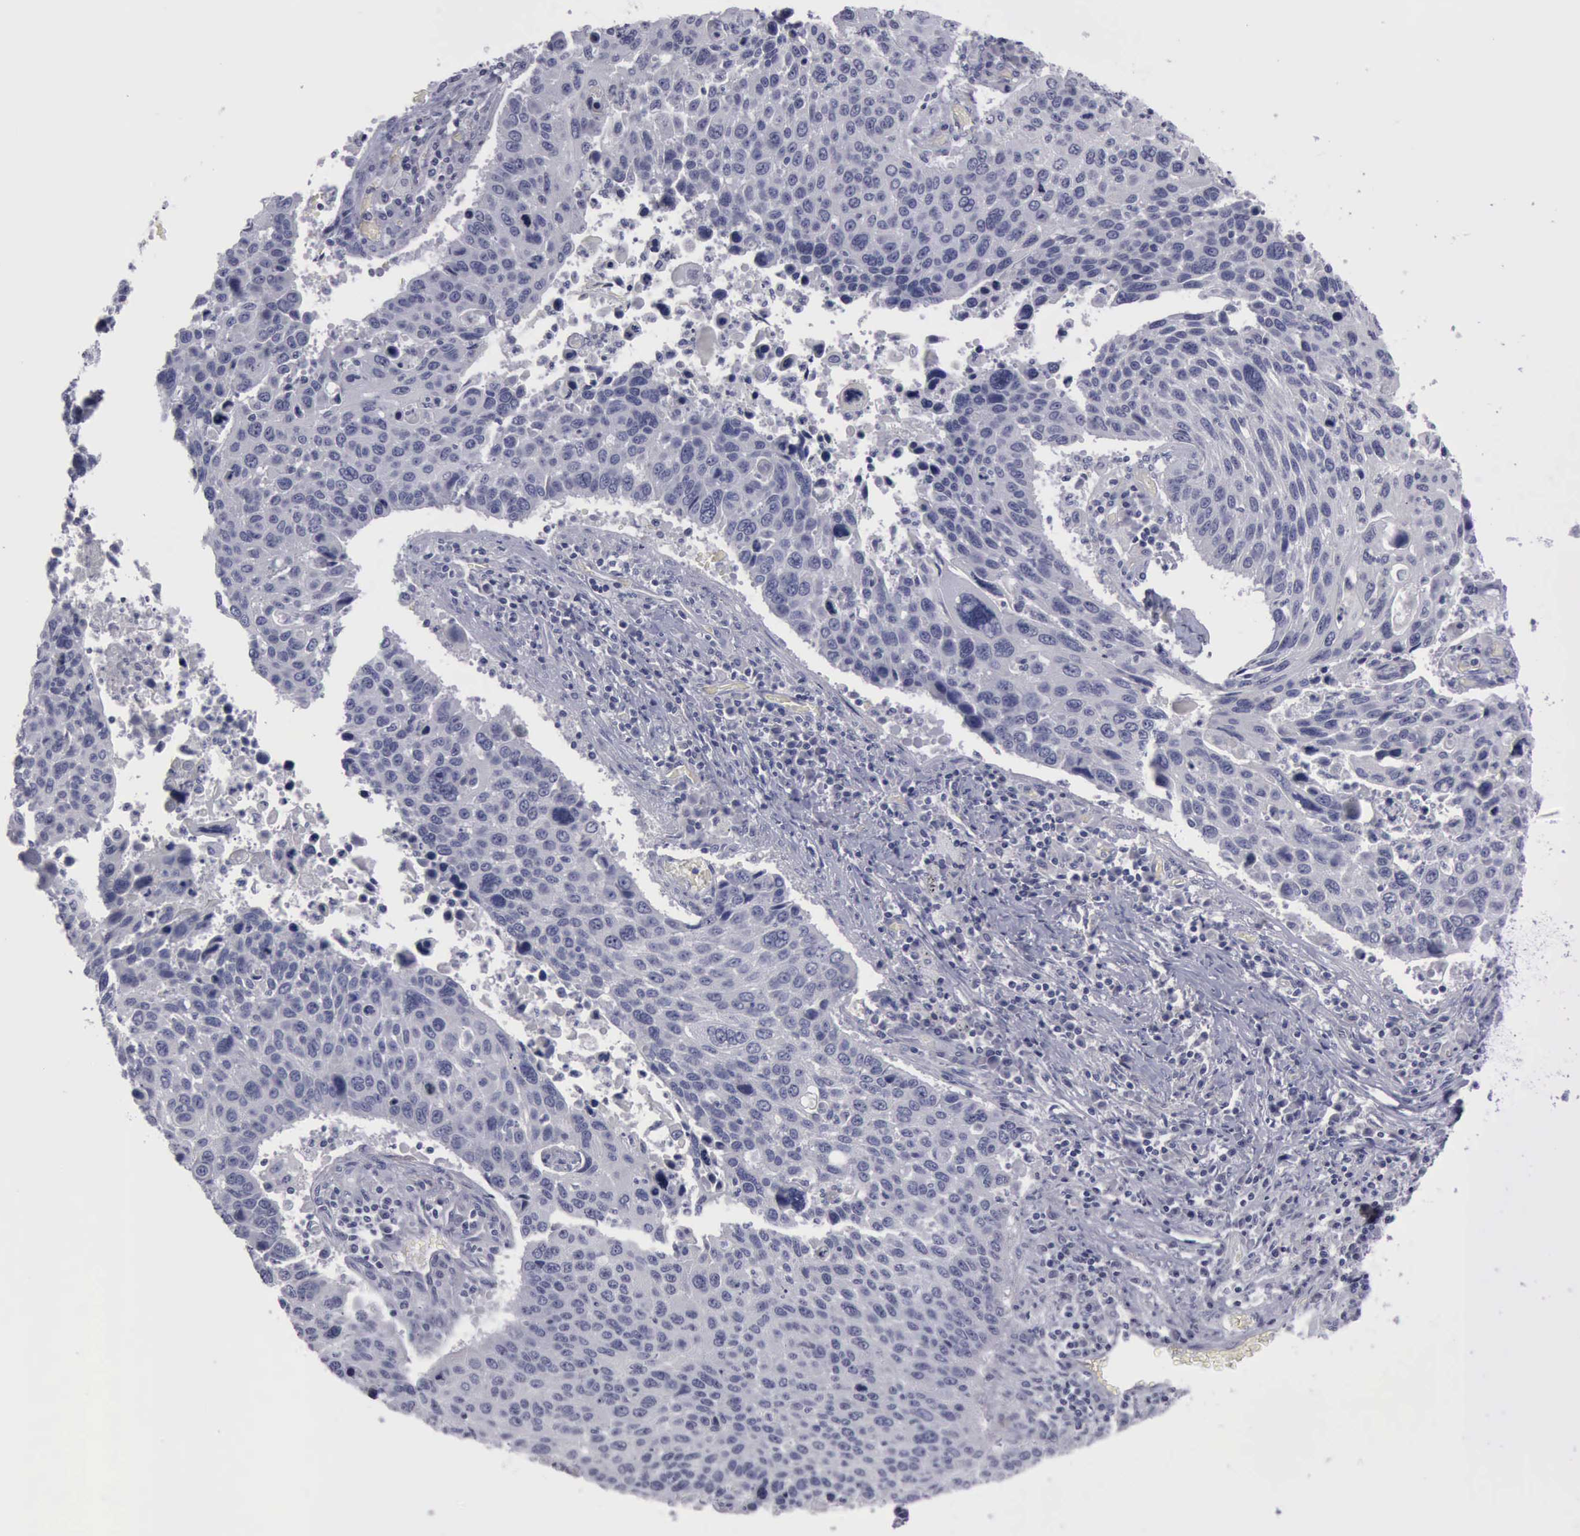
{"staining": {"intensity": "negative", "quantity": "none", "location": "none"}, "tissue": "lung cancer", "cell_type": "Tumor cells", "image_type": "cancer", "snomed": [{"axis": "morphology", "description": "Squamous cell carcinoma, NOS"}, {"axis": "topography", "description": "Lymph node"}, {"axis": "topography", "description": "Lung"}], "caption": "Immunohistochemical staining of squamous cell carcinoma (lung) reveals no significant staining in tumor cells.", "gene": "CDH2", "patient": {"sex": "male", "age": 74}}